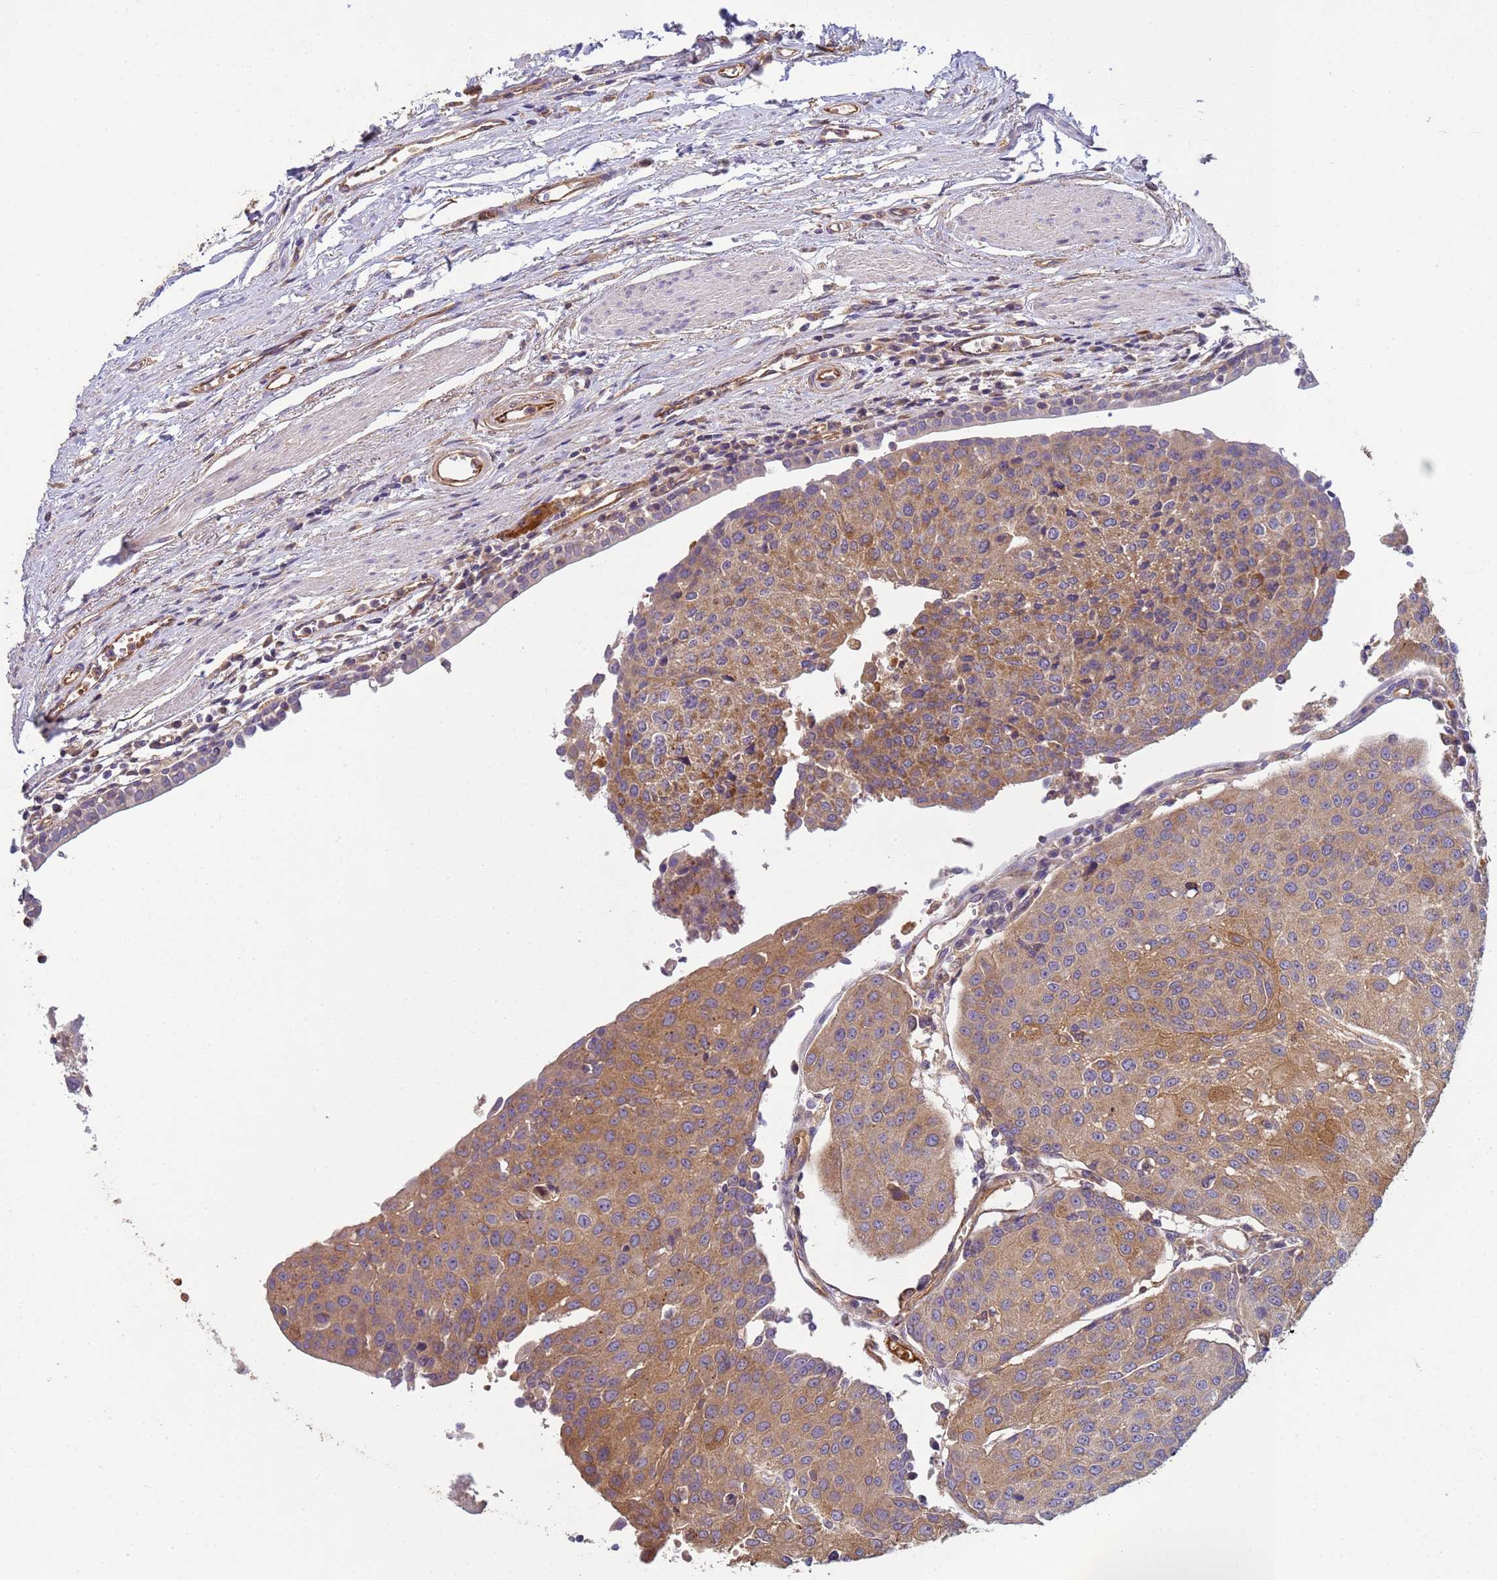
{"staining": {"intensity": "moderate", "quantity": "25%-75%", "location": "cytoplasmic/membranous"}, "tissue": "urothelial cancer", "cell_type": "Tumor cells", "image_type": "cancer", "snomed": [{"axis": "morphology", "description": "Urothelial carcinoma, High grade"}, {"axis": "topography", "description": "Urinary bladder"}], "caption": "The image shows staining of urothelial cancer, revealing moderate cytoplasmic/membranous protein expression (brown color) within tumor cells.", "gene": "RAB10", "patient": {"sex": "female", "age": 85}}